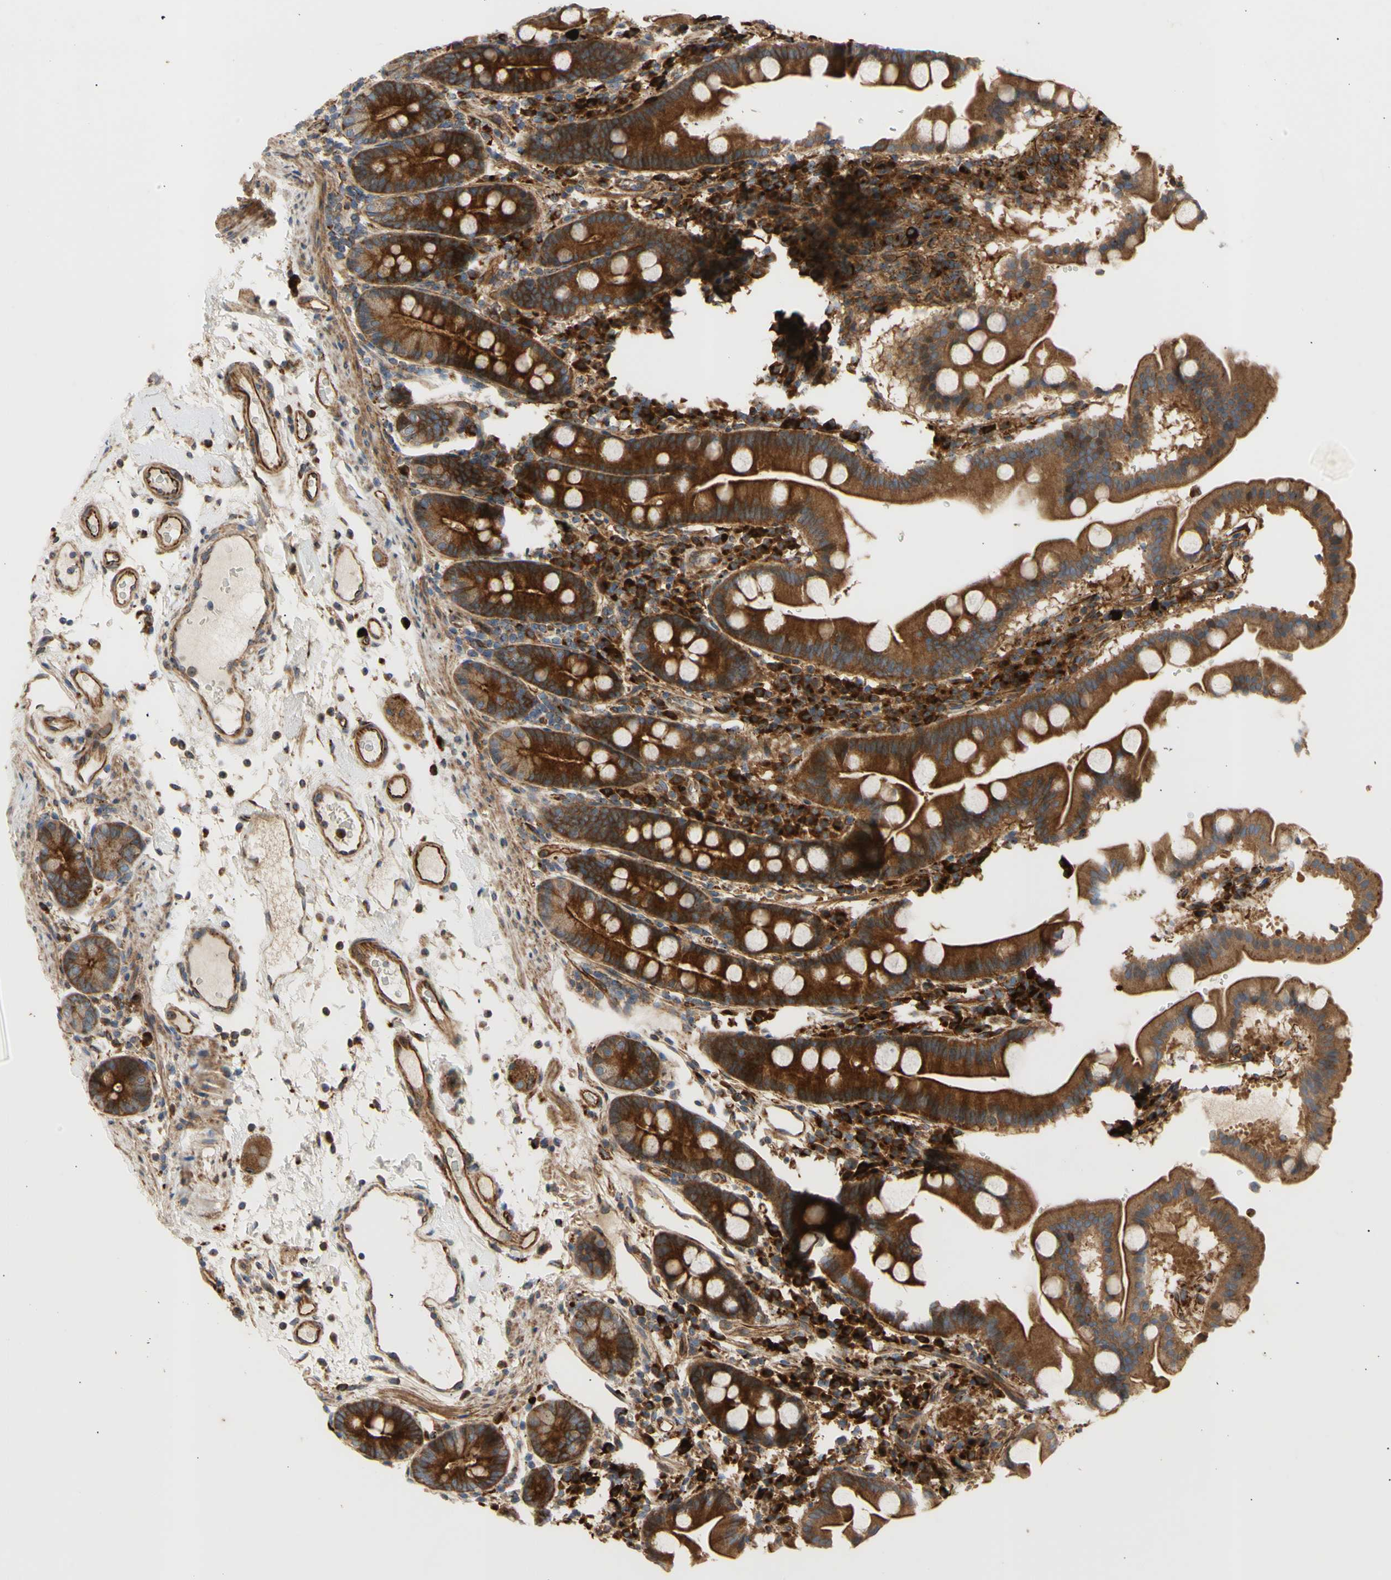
{"staining": {"intensity": "strong", "quantity": "25%-75%", "location": "cytoplasmic/membranous"}, "tissue": "duodenum", "cell_type": "Glandular cells", "image_type": "normal", "snomed": [{"axis": "morphology", "description": "Normal tissue, NOS"}, {"axis": "topography", "description": "Duodenum"}], "caption": "The photomicrograph reveals a brown stain indicating the presence of a protein in the cytoplasmic/membranous of glandular cells in duodenum. Nuclei are stained in blue.", "gene": "TUBG2", "patient": {"sex": "male", "age": 50}}